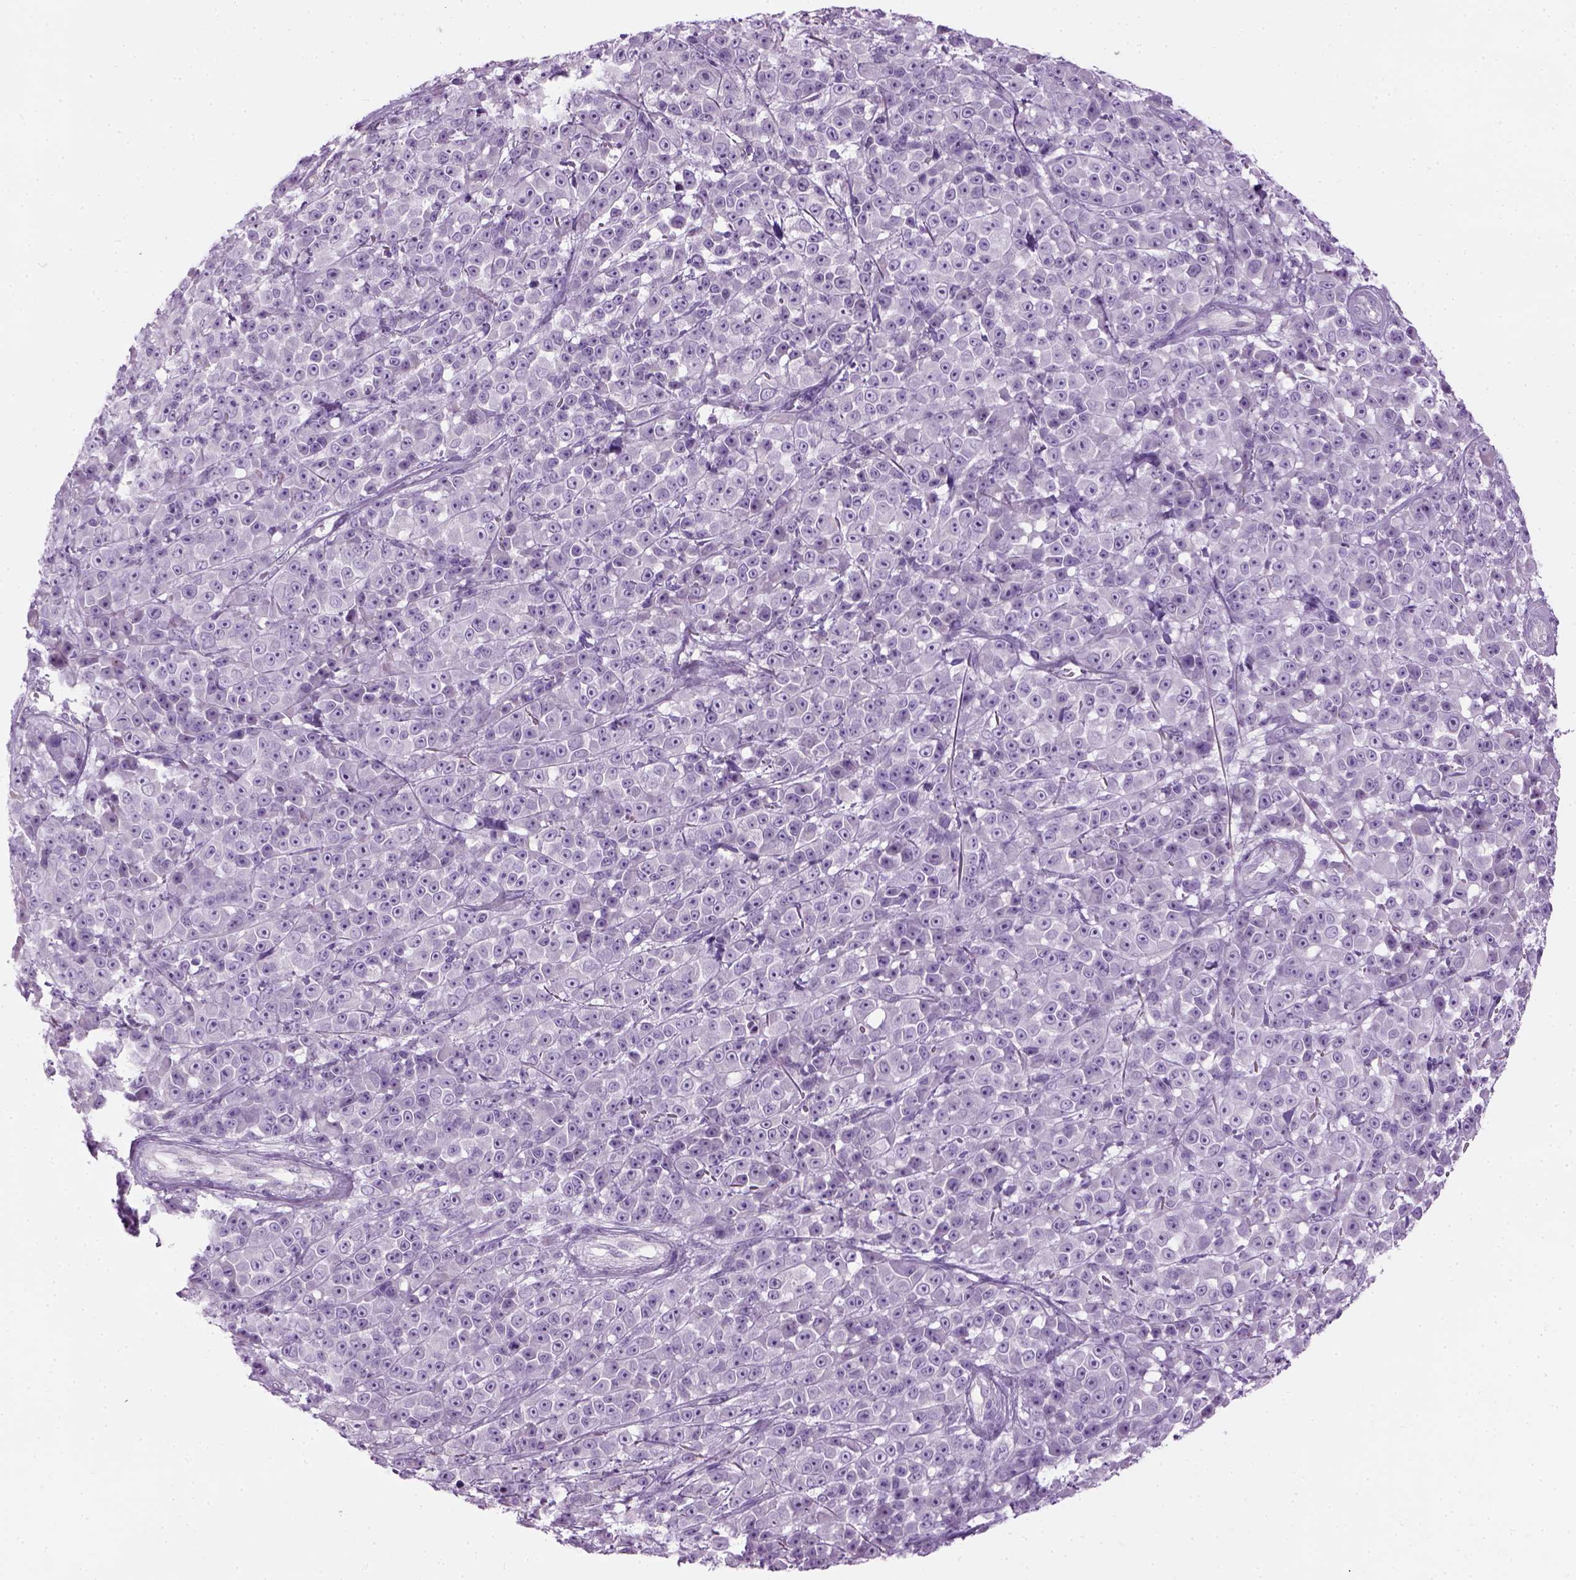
{"staining": {"intensity": "negative", "quantity": "none", "location": "none"}, "tissue": "melanoma", "cell_type": "Tumor cells", "image_type": "cancer", "snomed": [{"axis": "morphology", "description": "Malignant melanoma, NOS"}, {"axis": "topography", "description": "Skin"}, {"axis": "topography", "description": "Skin of back"}], "caption": "Micrograph shows no significant protein expression in tumor cells of malignant melanoma.", "gene": "CIBAR2", "patient": {"sex": "male", "age": 91}}